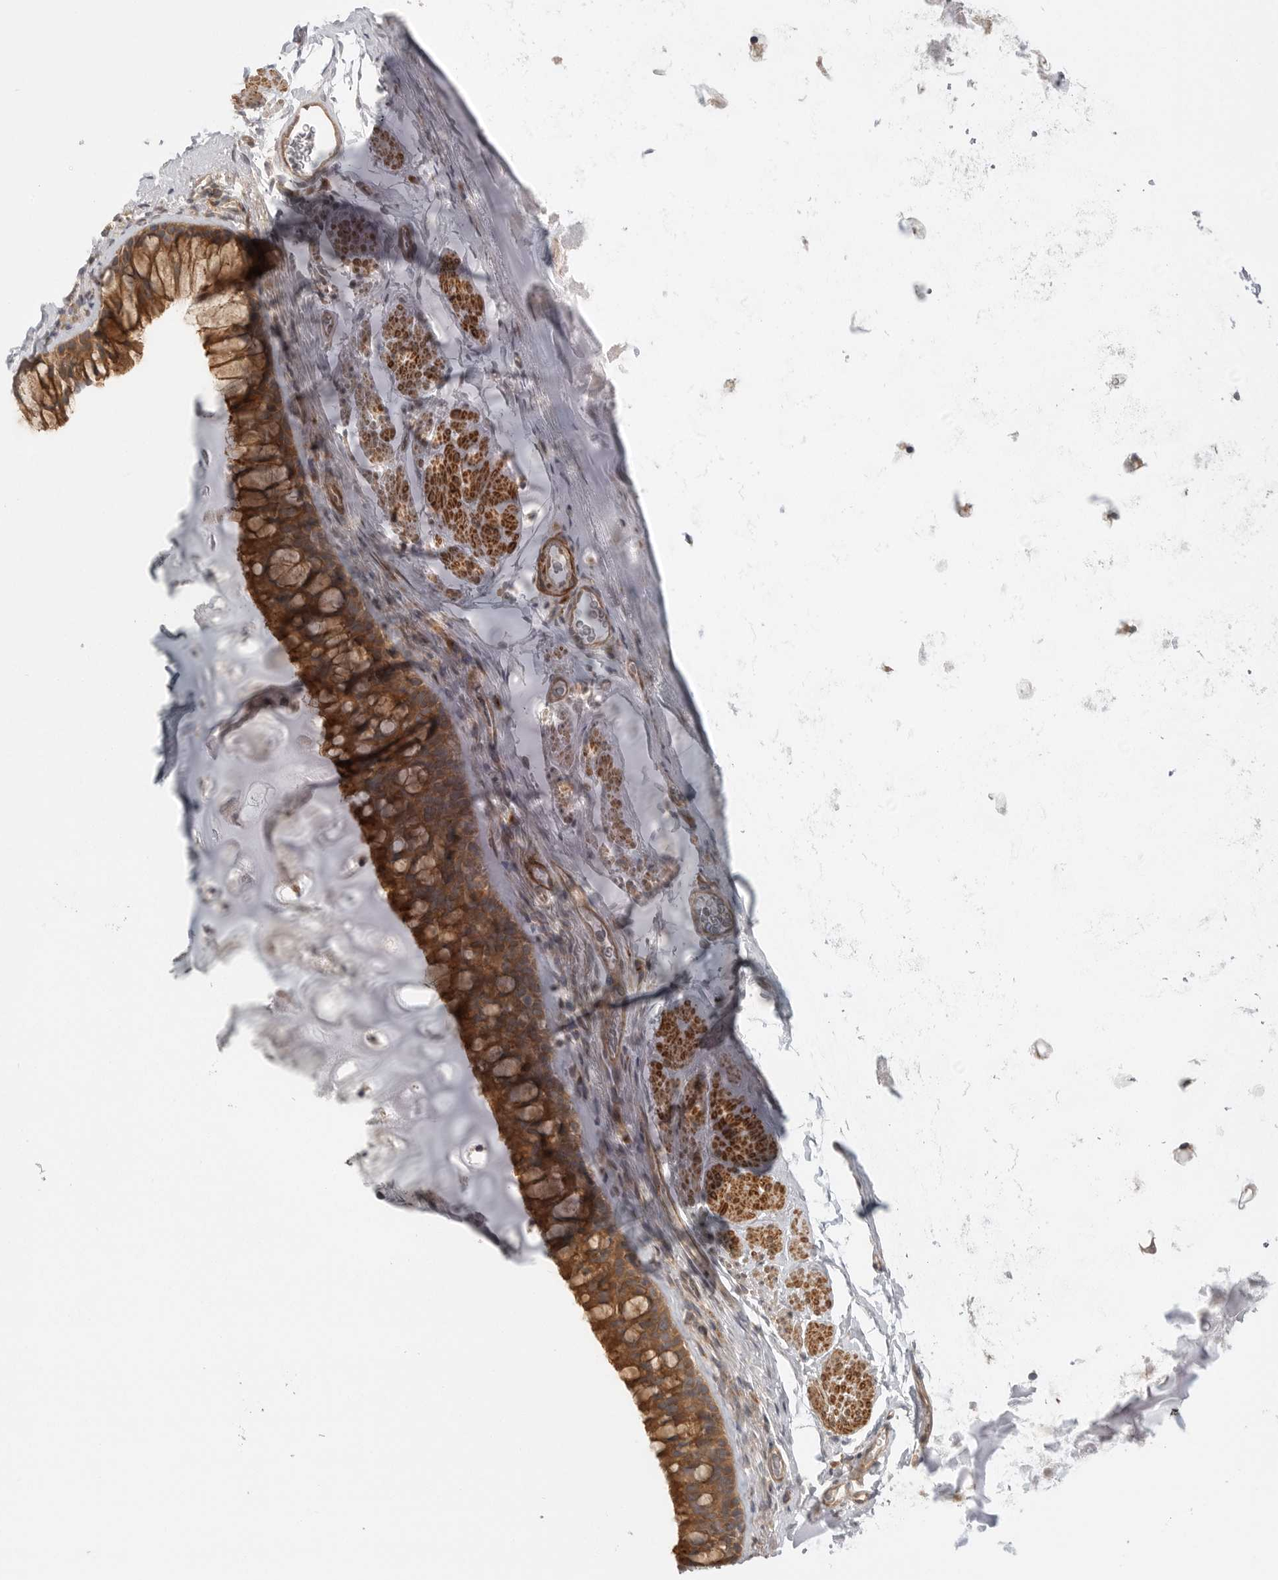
{"staining": {"intensity": "strong", "quantity": ">75%", "location": "cytoplasmic/membranous"}, "tissue": "bronchus", "cell_type": "Respiratory epithelial cells", "image_type": "normal", "snomed": [{"axis": "morphology", "description": "Normal tissue, NOS"}, {"axis": "topography", "description": "Cartilage tissue"}, {"axis": "topography", "description": "Bronchus"}], "caption": "A brown stain labels strong cytoplasmic/membranous expression of a protein in respiratory epithelial cells of normal bronchus. (DAB (3,3'-diaminobenzidine) IHC with brightfield microscopy, high magnification).", "gene": "CCPG1", "patient": {"sex": "female", "age": 53}}